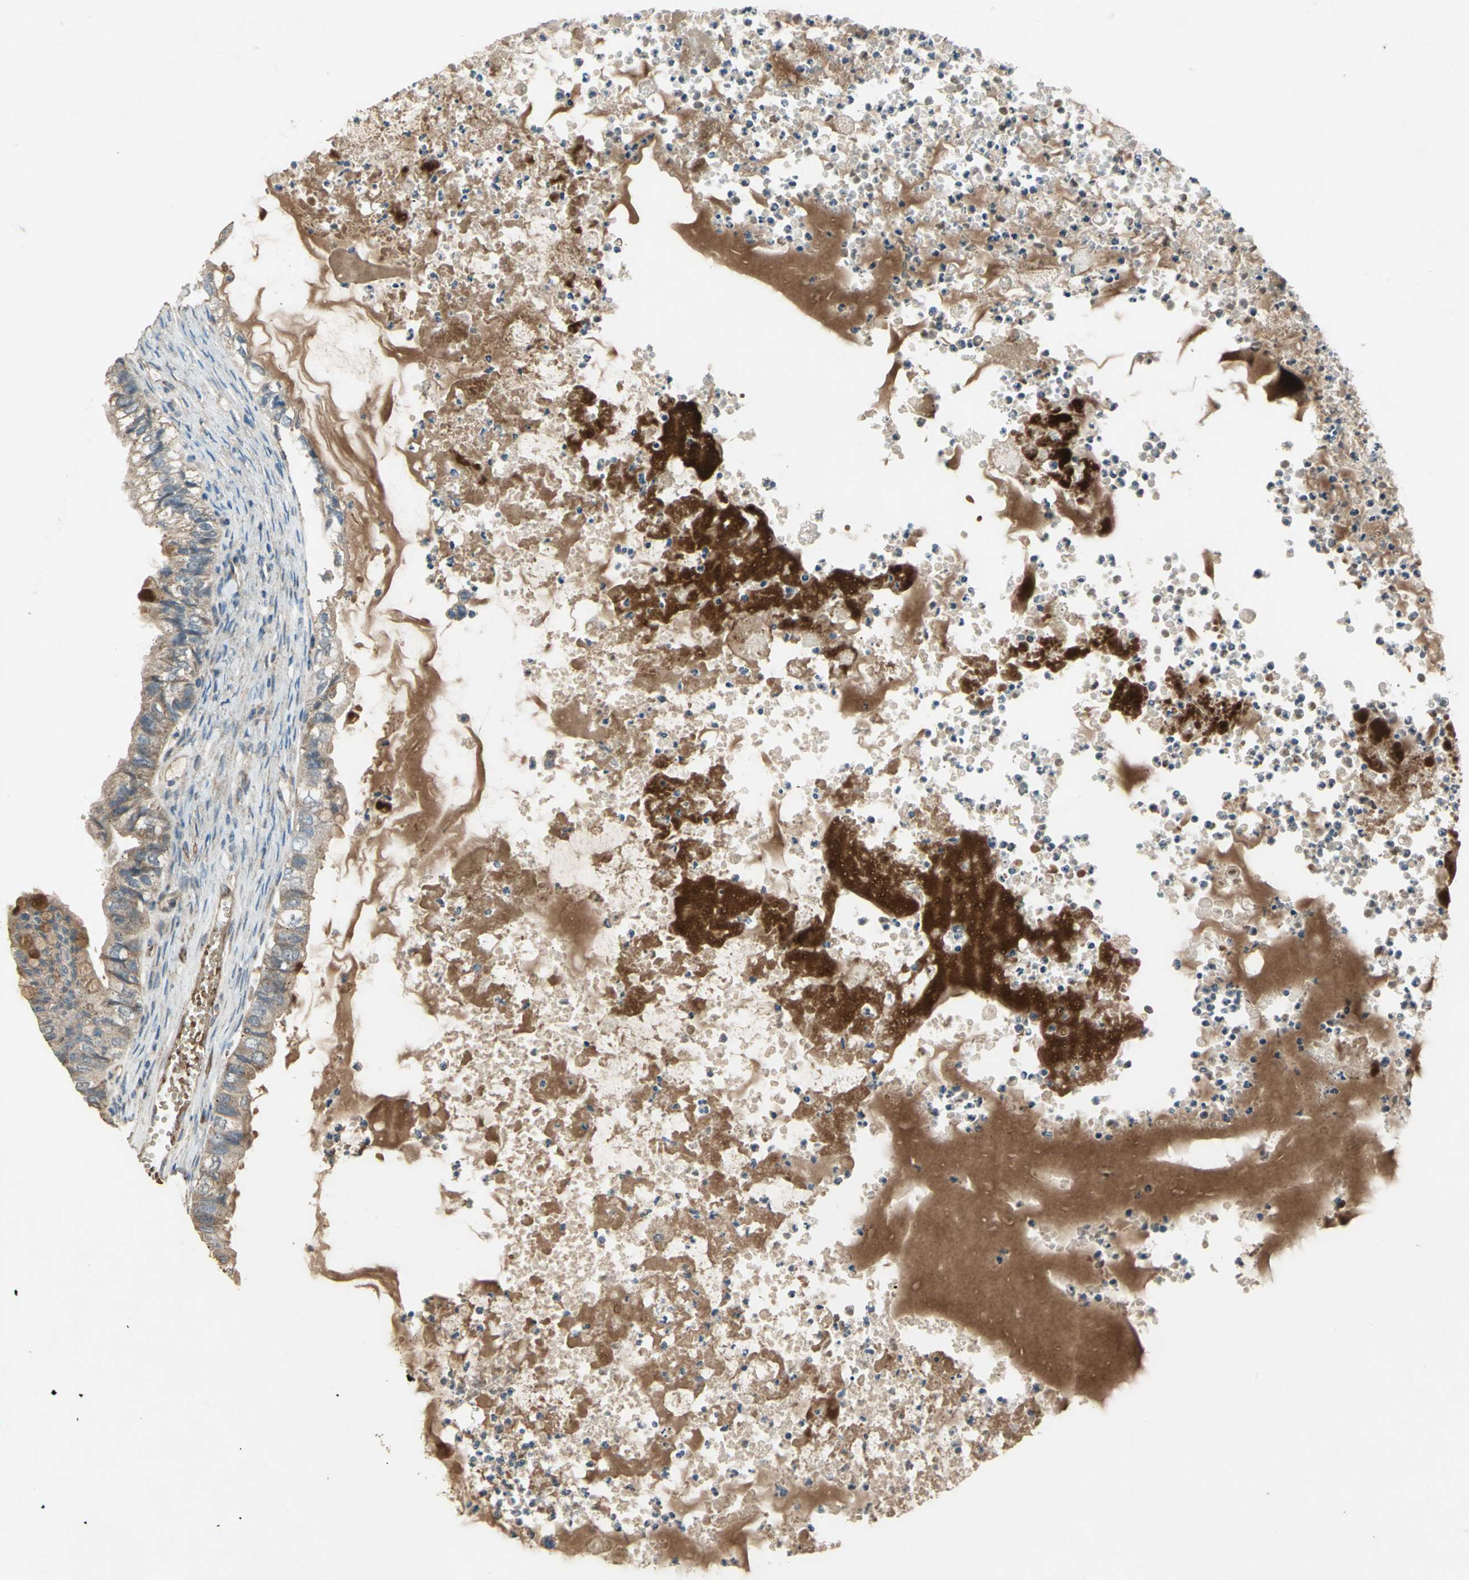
{"staining": {"intensity": "strong", "quantity": ">75%", "location": "cytoplasmic/membranous"}, "tissue": "ovarian cancer", "cell_type": "Tumor cells", "image_type": "cancer", "snomed": [{"axis": "morphology", "description": "Cystadenocarcinoma, mucinous, NOS"}, {"axis": "topography", "description": "Ovary"}], "caption": "About >75% of tumor cells in ovarian mucinous cystadenocarcinoma display strong cytoplasmic/membranous protein positivity as visualized by brown immunohistochemical staining.", "gene": "POLRMT", "patient": {"sex": "female", "age": 80}}